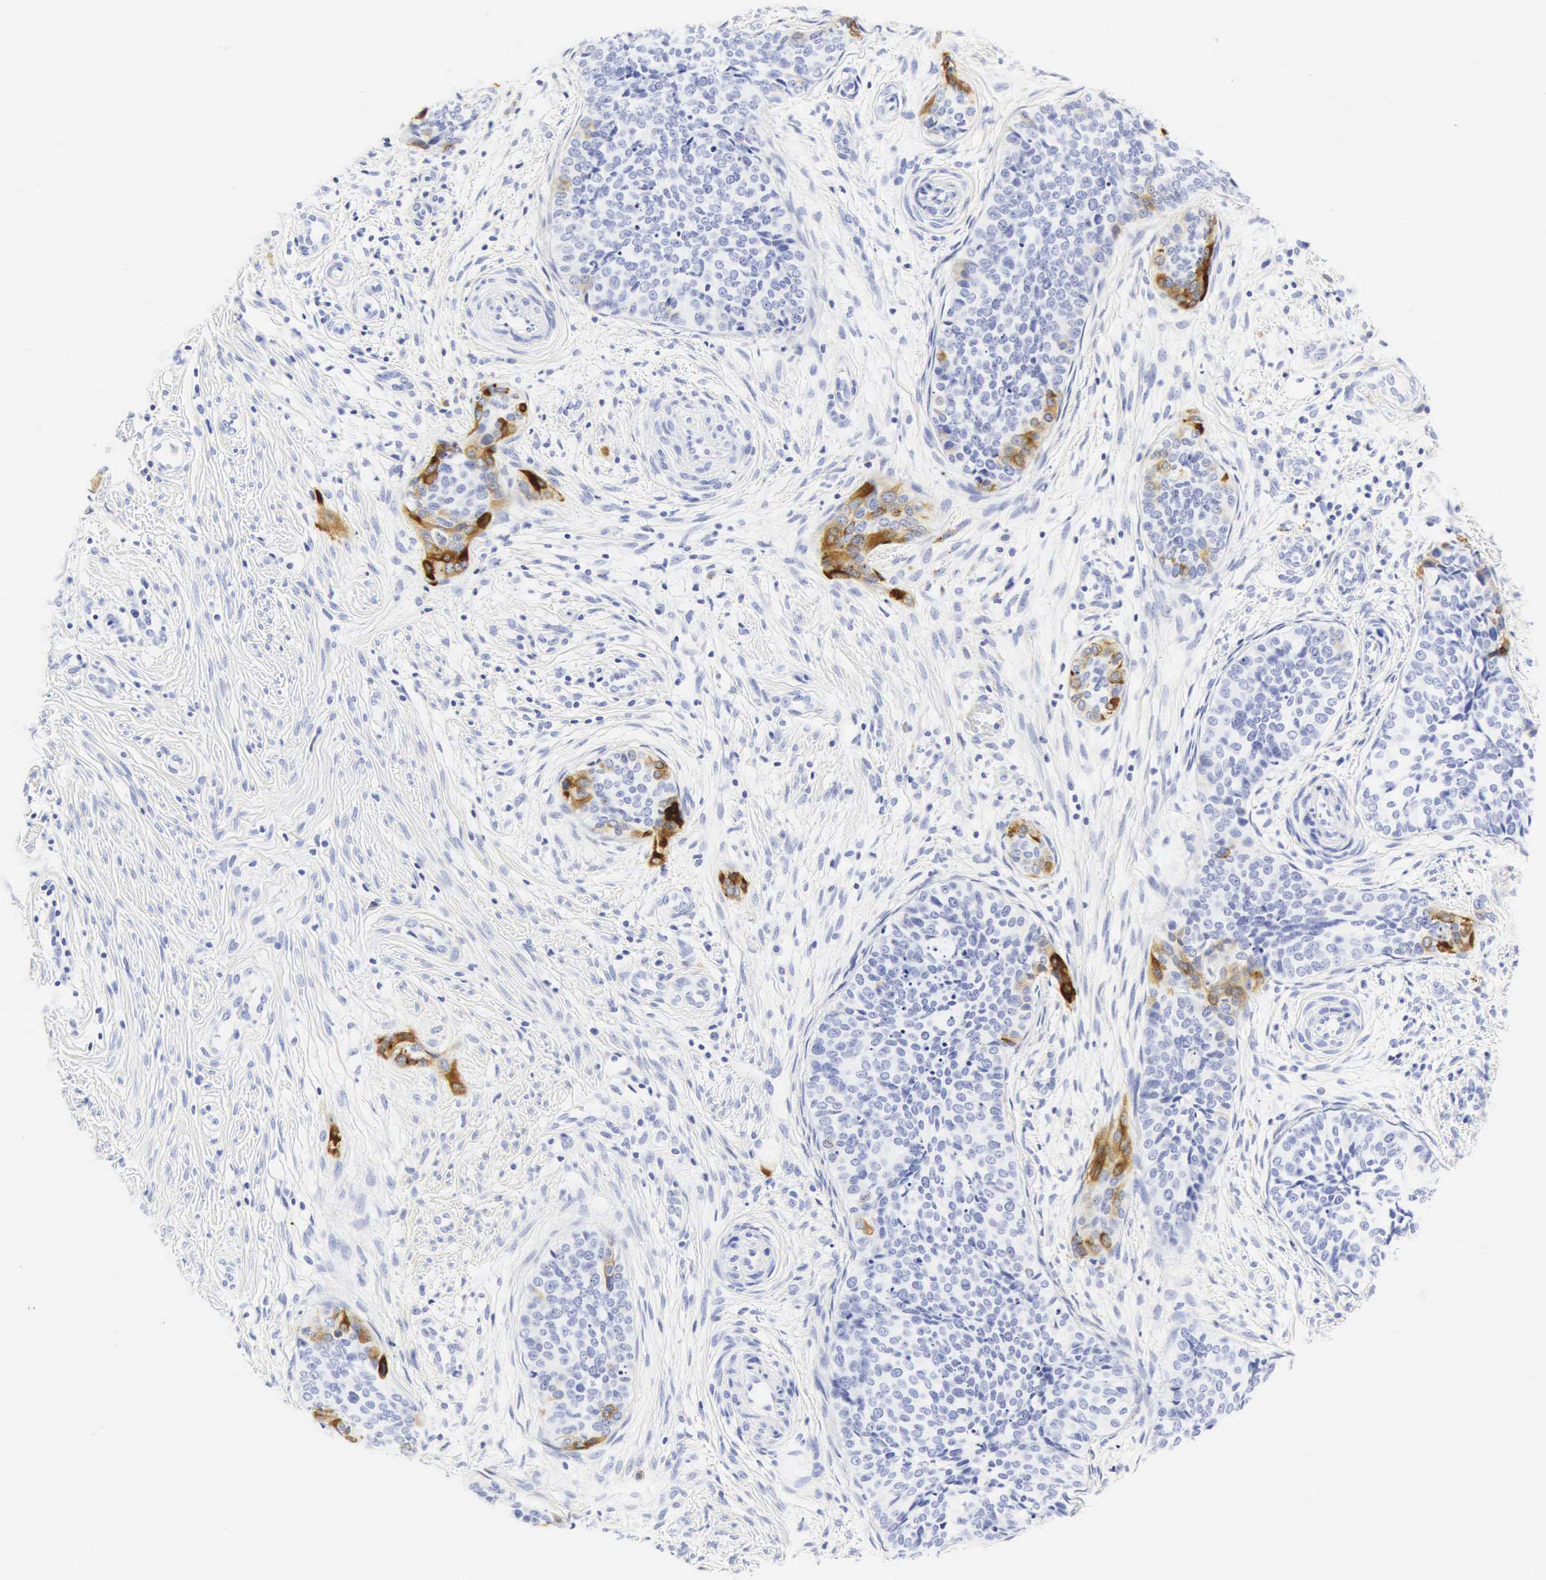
{"staining": {"intensity": "moderate", "quantity": "<25%", "location": "cytoplasmic/membranous"}, "tissue": "cervical cancer", "cell_type": "Tumor cells", "image_type": "cancer", "snomed": [{"axis": "morphology", "description": "Squamous cell carcinoma, NOS"}, {"axis": "topography", "description": "Cervix"}], "caption": "An immunohistochemistry (IHC) micrograph of neoplastic tissue is shown. Protein staining in brown shows moderate cytoplasmic/membranous positivity in cervical squamous cell carcinoma within tumor cells. The staining is performed using DAB brown chromogen to label protein expression. The nuclei are counter-stained blue using hematoxylin.", "gene": "CGB3", "patient": {"sex": "female", "age": 34}}